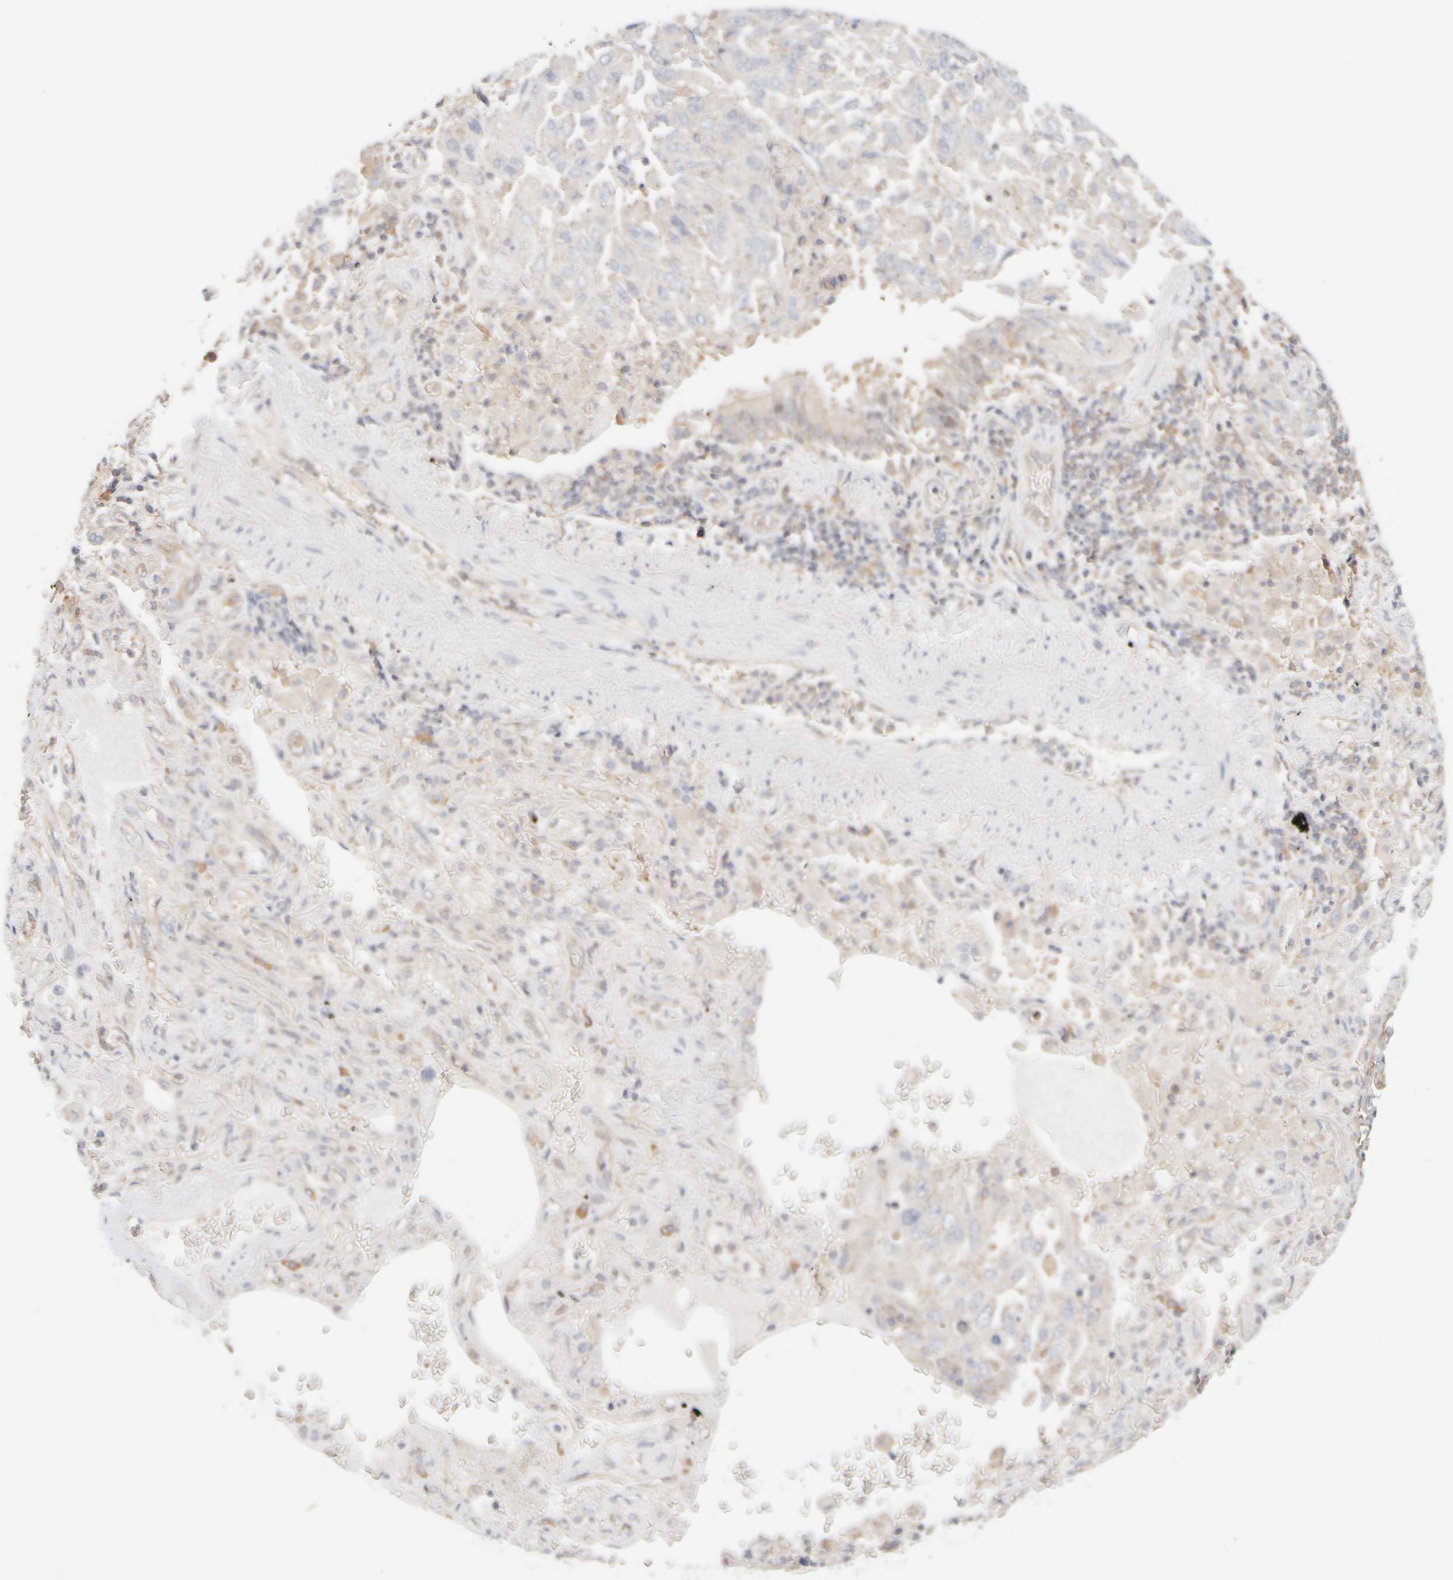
{"staining": {"intensity": "negative", "quantity": "none", "location": "none"}, "tissue": "lung cancer", "cell_type": "Tumor cells", "image_type": "cancer", "snomed": [{"axis": "morphology", "description": "Adenocarcinoma, NOS"}, {"axis": "topography", "description": "Lung"}], "caption": "IHC photomicrograph of neoplastic tissue: lung cancer stained with DAB (3,3'-diaminobenzidine) demonstrates no significant protein expression in tumor cells.", "gene": "RABEP1", "patient": {"sex": "female", "age": 65}}